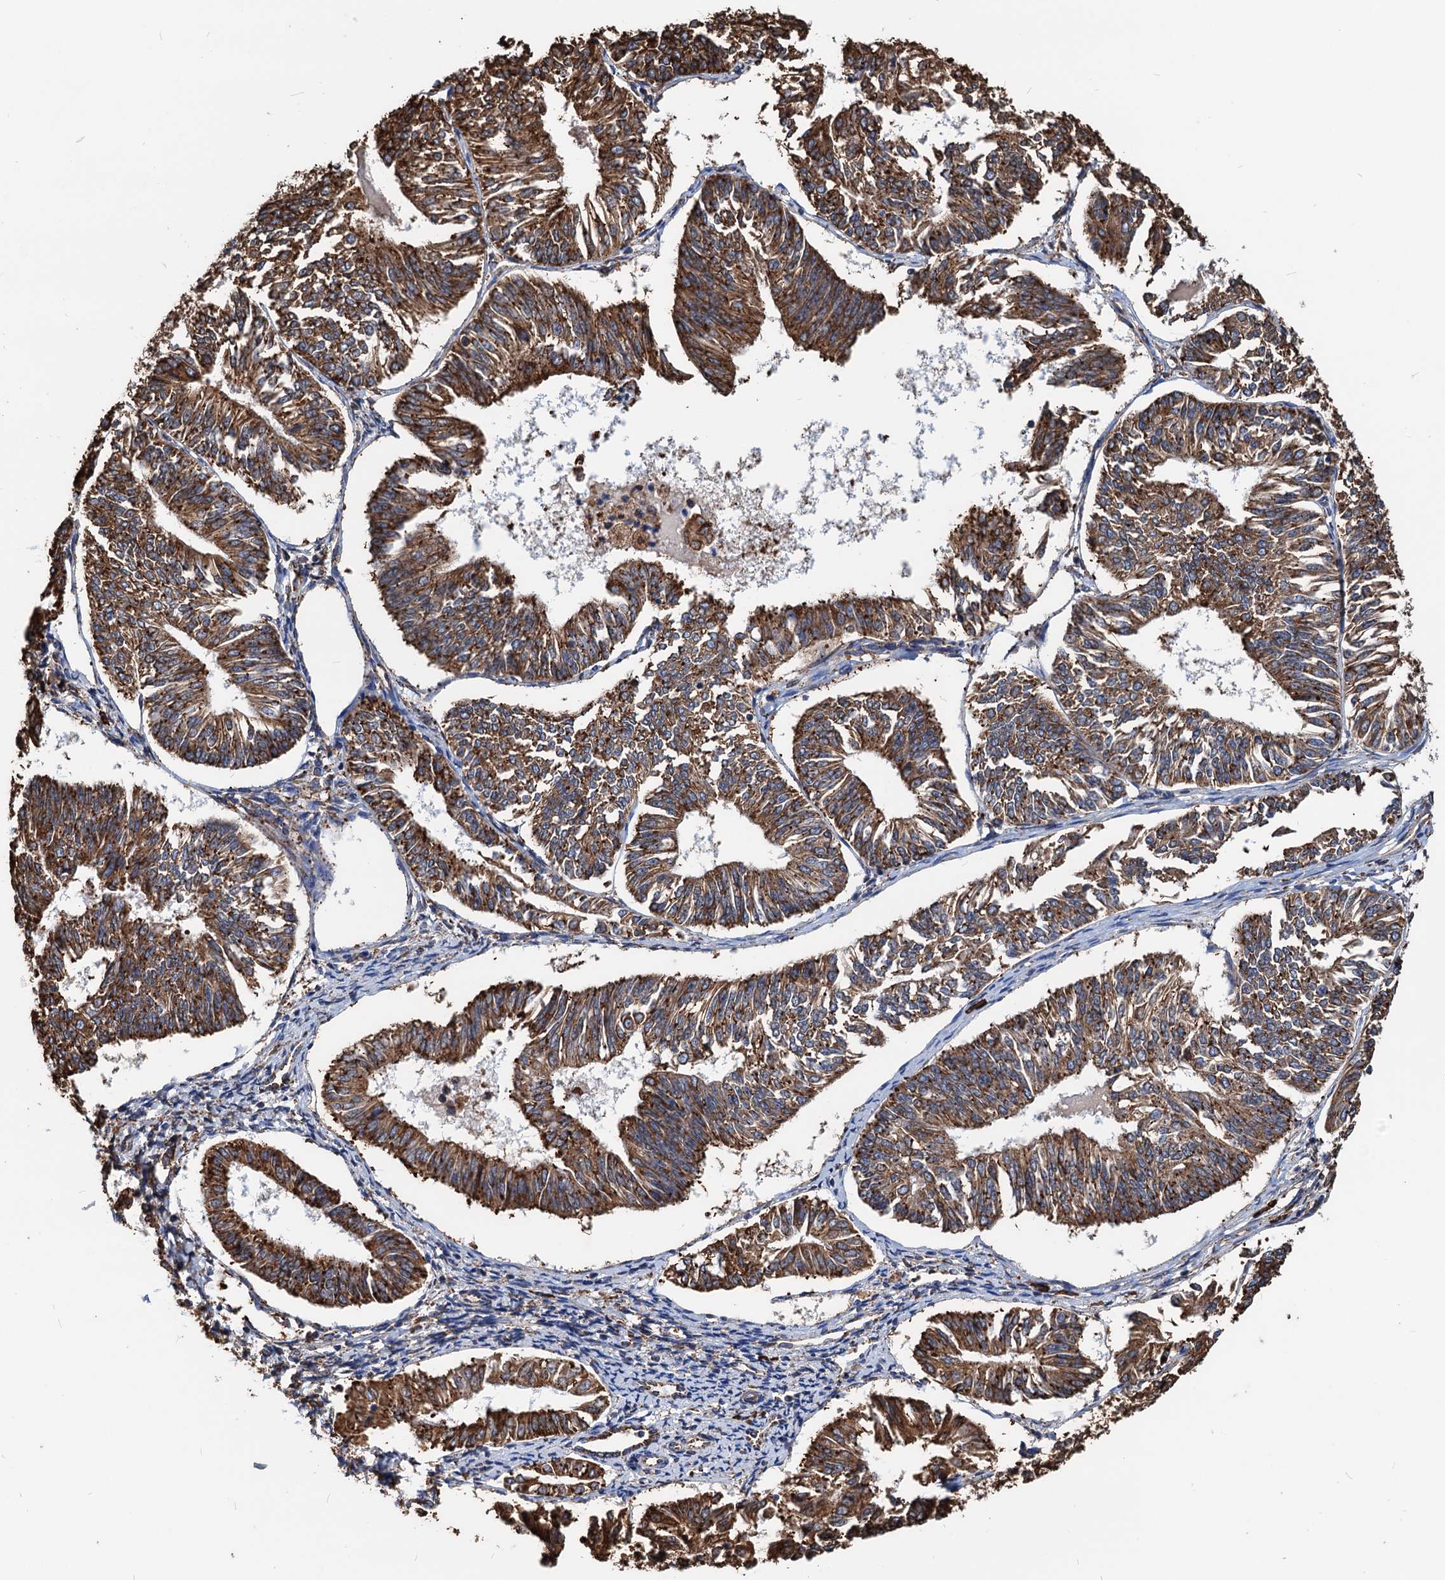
{"staining": {"intensity": "strong", "quantity": ">75%", "location": "cytoplasmic/membranous"}, "tissue": "endometrial cancer", "cell_type": "Tumor cells", "image_type": "cancer", "snomed": [{"axis": "morphology", "description": "Adenocarcinoma, NOS"}, {"axis": "topography", "description": "Endometrium"}], "caption": "Endometrial cancer stained with DAB (3,3'-diaminobenzidine) IHC shows high levels of strong cytoplasmic/membranous staining in approximately >75% of tumor cells.", "gene": "HSPA5", "patient": {"sex": "female", "age": 58}}